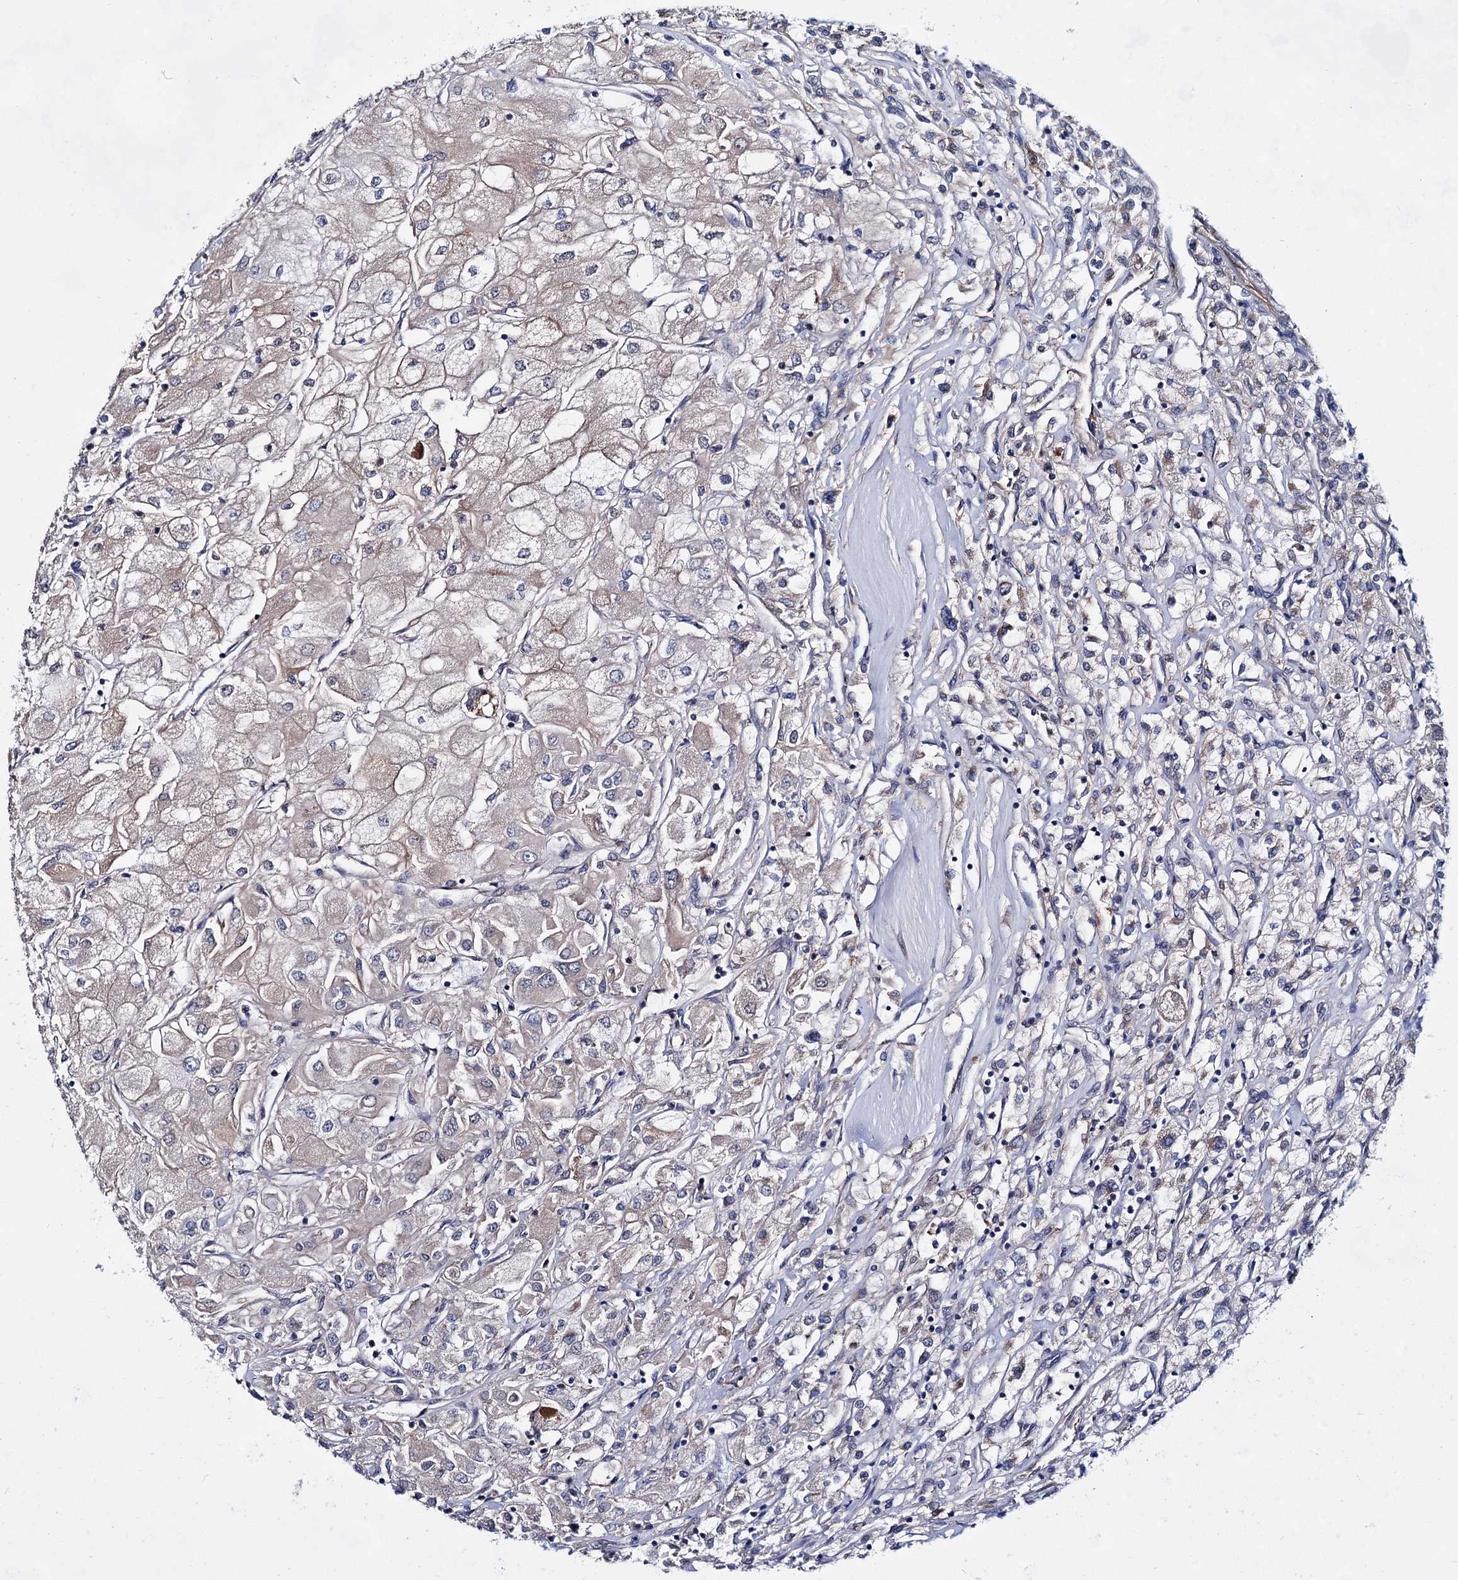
{"staining": {"intensity": "negative", "quantity": "none", "location": "none"}, "tissue": "renal cancer", "cell_type": "Tumor cells", "image_type": "cancer", "snomed": [{"axis": "morphology", "description": "Adenocarcinoma, NOS"}, {"axis": "topography", "description": "Kidney"}], "caption": "DAB immunohistochemical staining of renal adenocarcinoma reveals no significant staining in tumor cells.", "gene": "MORN3", "patient": {"sex": "male", "age": 80}}